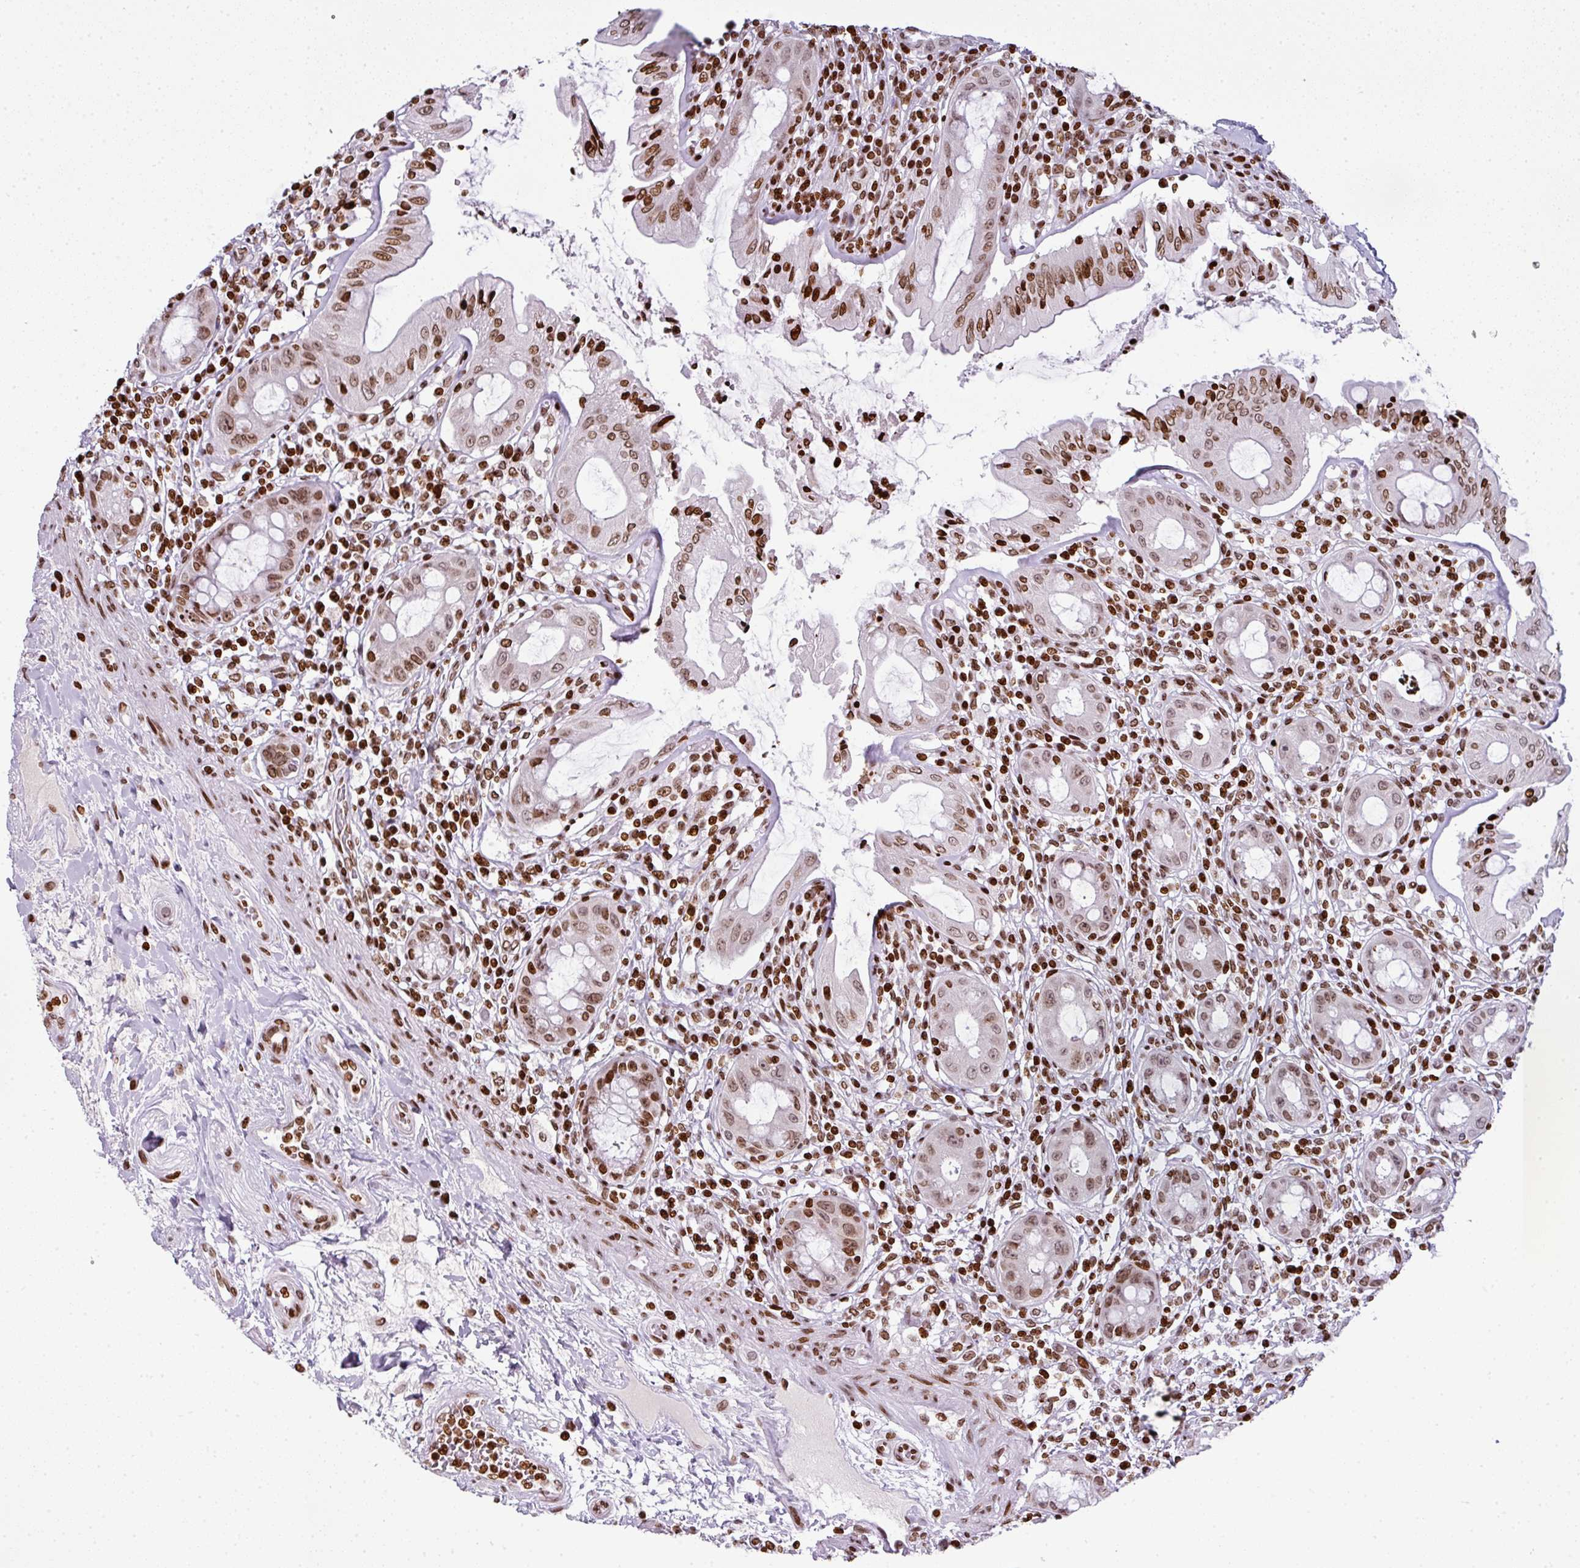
{"staining": {"intensity": "strong", "quantity": "25%-75%", "location": "nuclear"}, "tissue": "rectum", "cell_type": "Glandular cells", "image_type": "normal", "snomed": [{"axis": "morphology", "description": "Normal tissue, NOS"}, {"axis": "topography", "description": "Rectum"}], "caption": "DAB (3,3'-diaminobenzidine) immunohistochemical staining of normal rectum exhibits strong nuclear protein staining in approximately 25%-75% of glandular cells.", "gene": "RASL11A", "patient": {"sex": "female", "age": 57}}